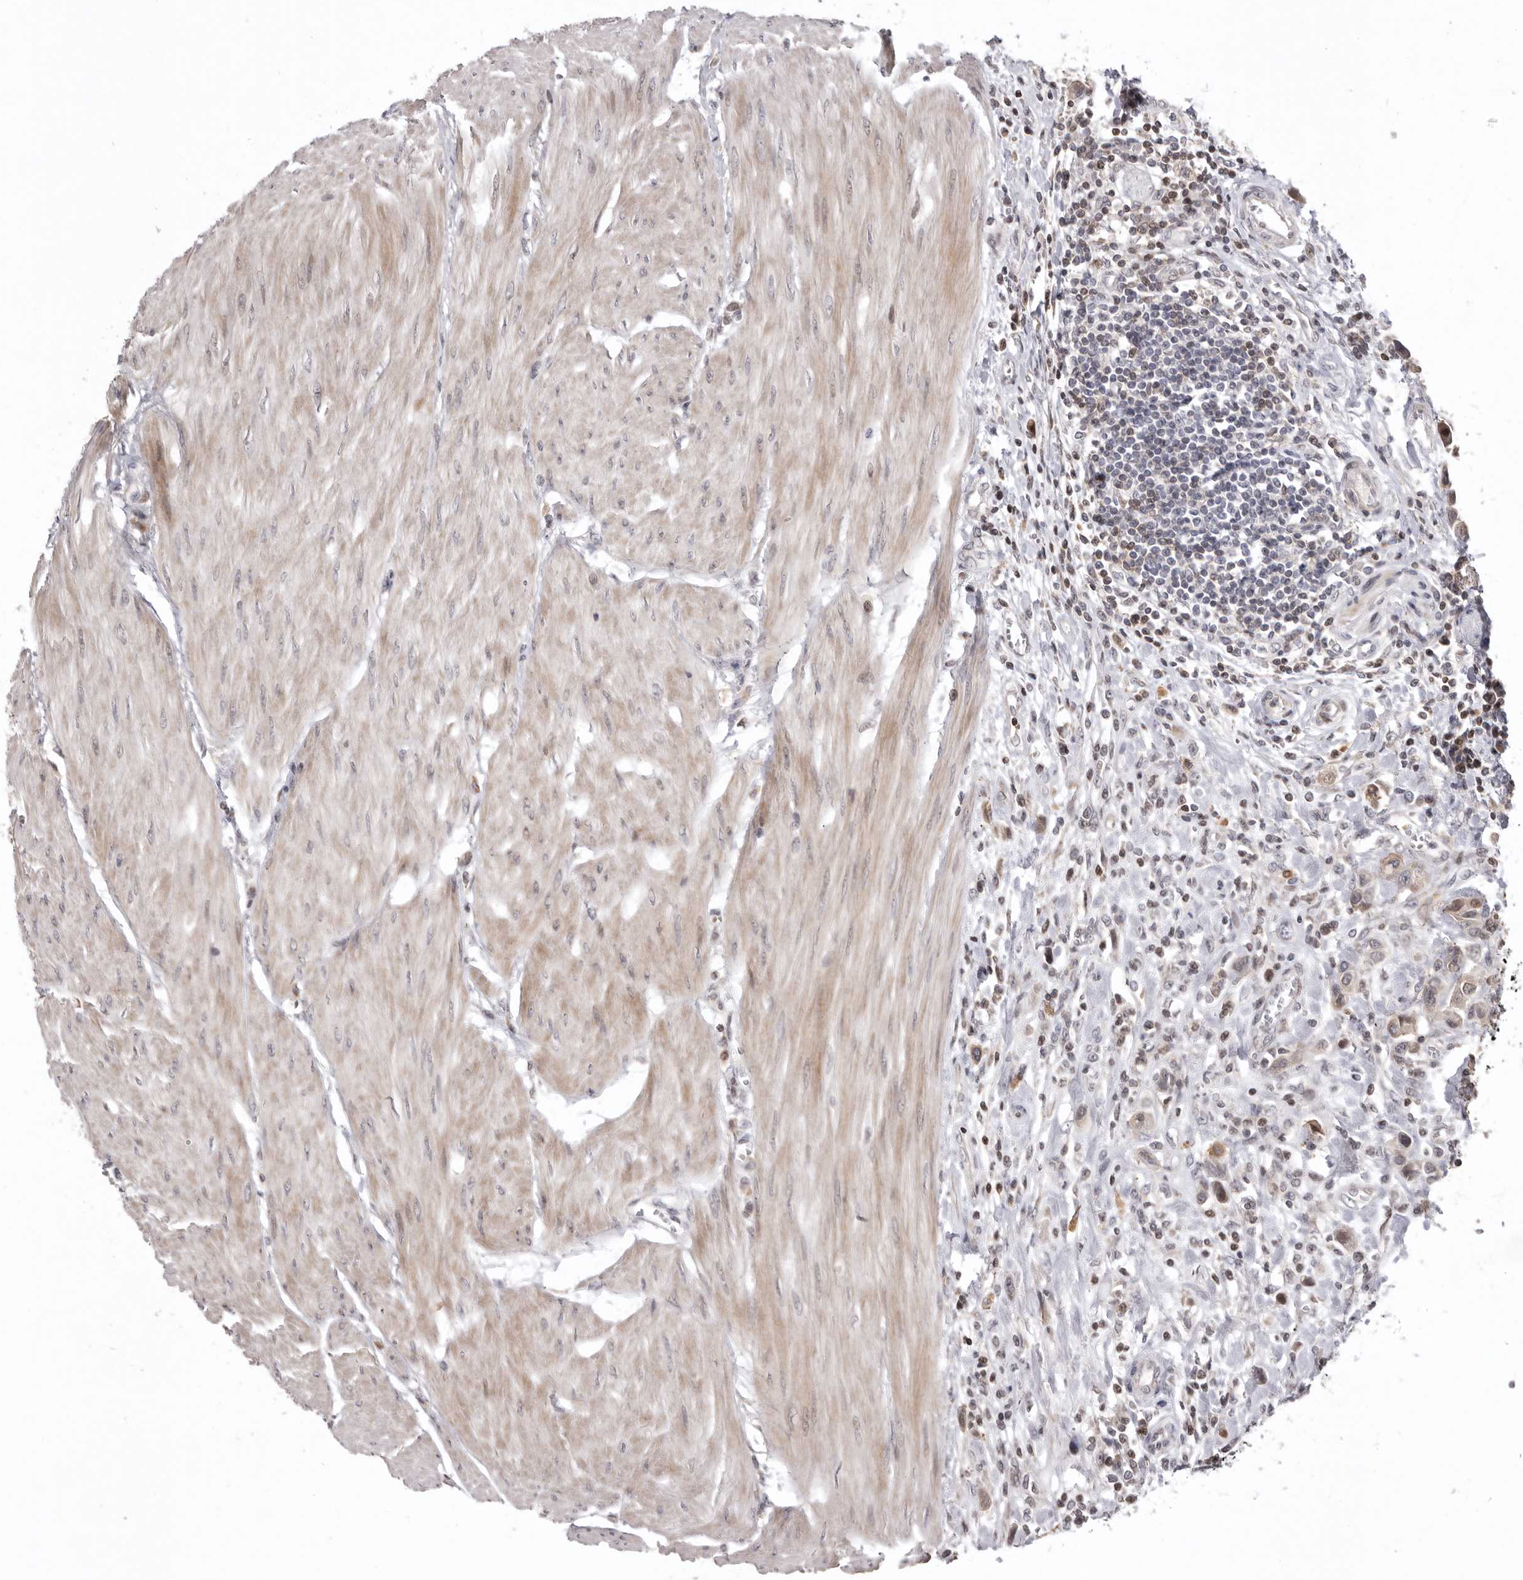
{"staining": {"intensity": "weak", "quantity": ">75%", "location": "cytoplasmic/membranous"}, "tissue": "urothelial cancer", "cell_type": "Tumor cells", "image_type": "cancer", "snomed": [{"axis": "morphology", "description": "Urothelial carcinoma, High grade"}, {"axis": "topography", "description": "Urinary bladder"}], "caption": "There is low levels of weak cytoplasmic/membranous positivity in tumor cells of urothelial cancer, as demonstrated by immunohistochemical staining (brown color).", "gene": "AZIN1", "patient": {"sex": "male", "age": 50}}